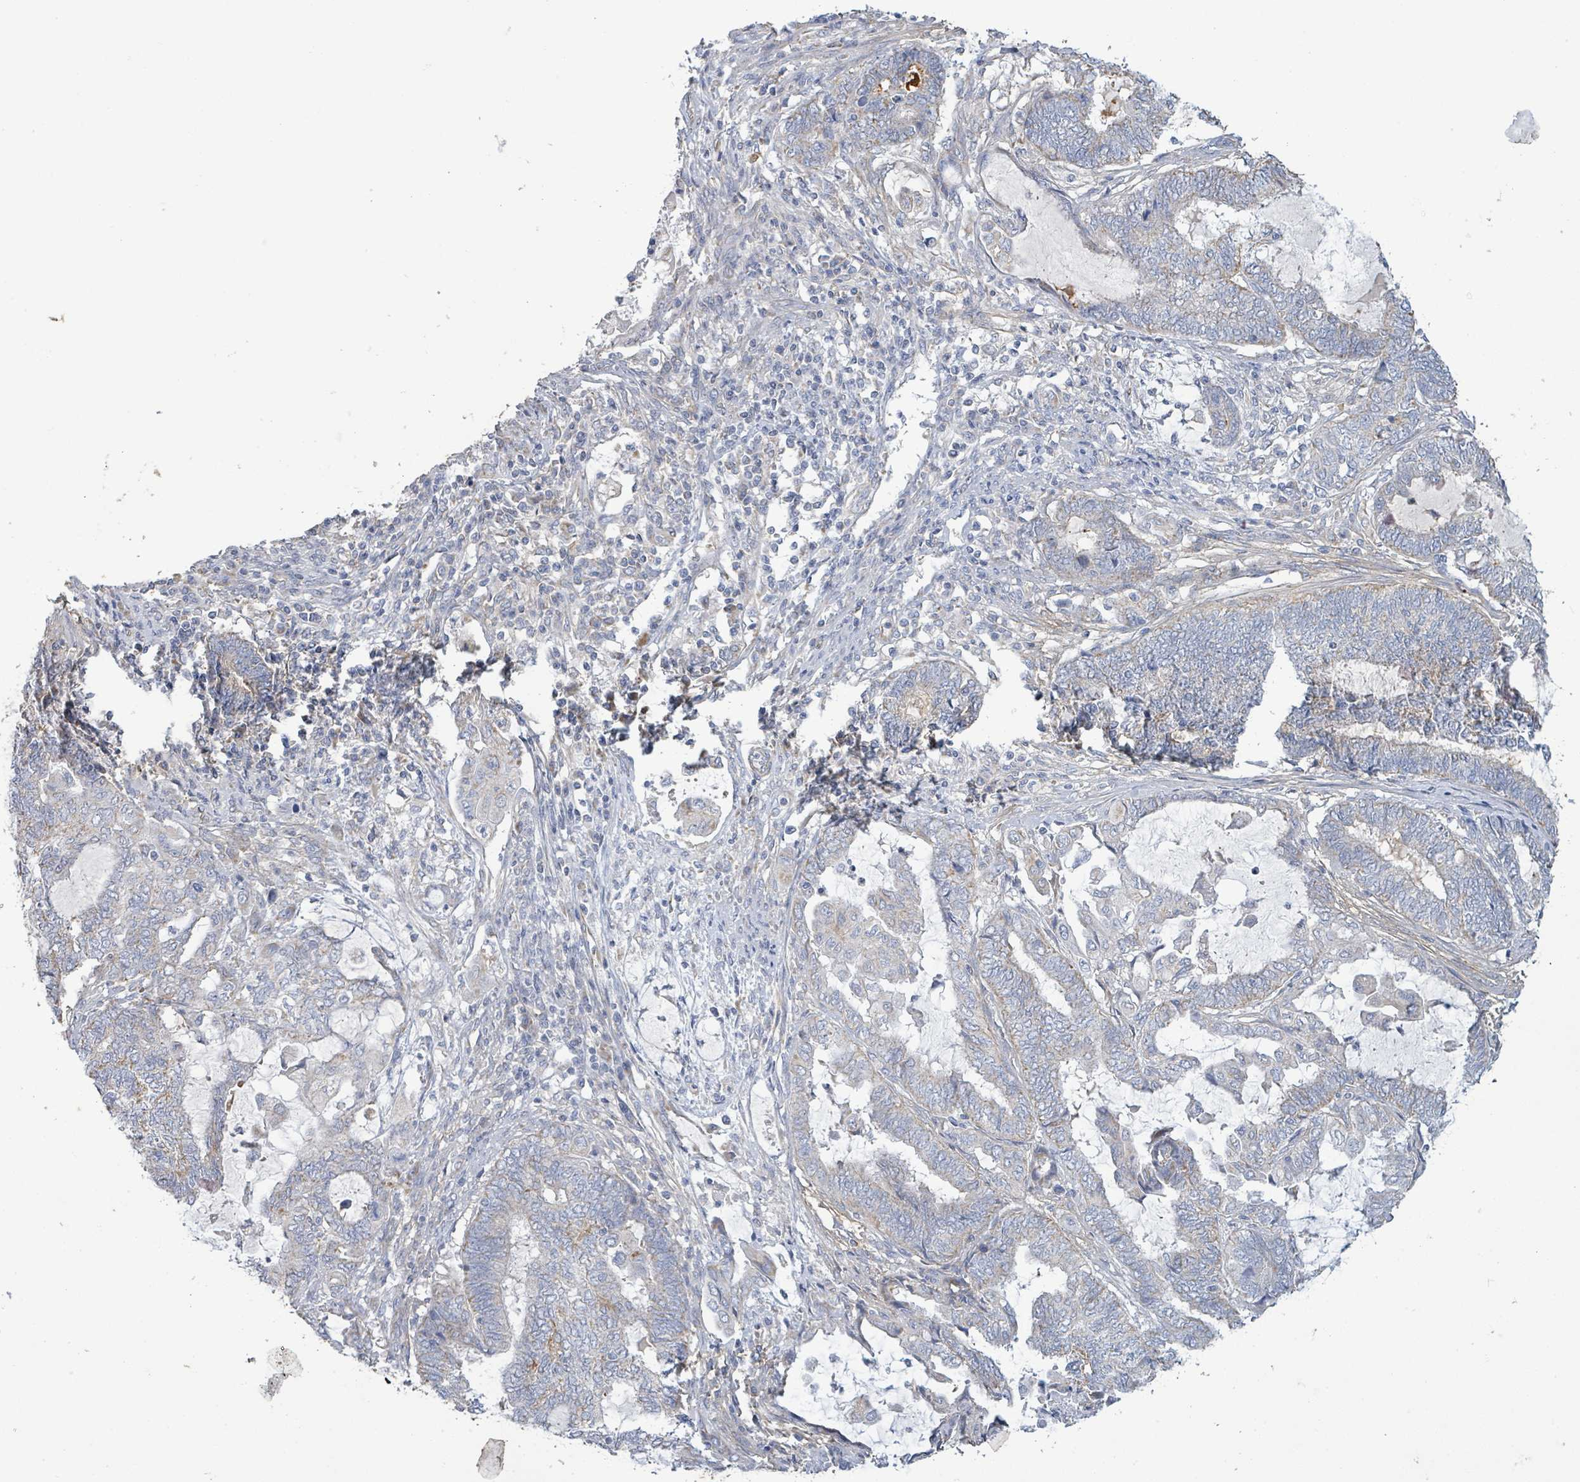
{"staining": {"intensity": "negative", "quantity": "none", "location": "none"}, "tissue": "endometrial cancer", "cell_type": "Tumor cells", "image_type": "cancer", "snomed": [{"axis": "morphology", "description": "Adenocarcinoma, NOS"}, {"axis": "topography", "description": "Uterus"}, {"axis": "topography", "description": "Endometrium"}], "caption": "A high-resolution histopathology image shows IHC staining of endometrial cancer (adenocarcinoma), which demonstrates no significant expression in tumor cells.", "gene": "ALG12", "patient": {"sex": "female", "age": 70}}